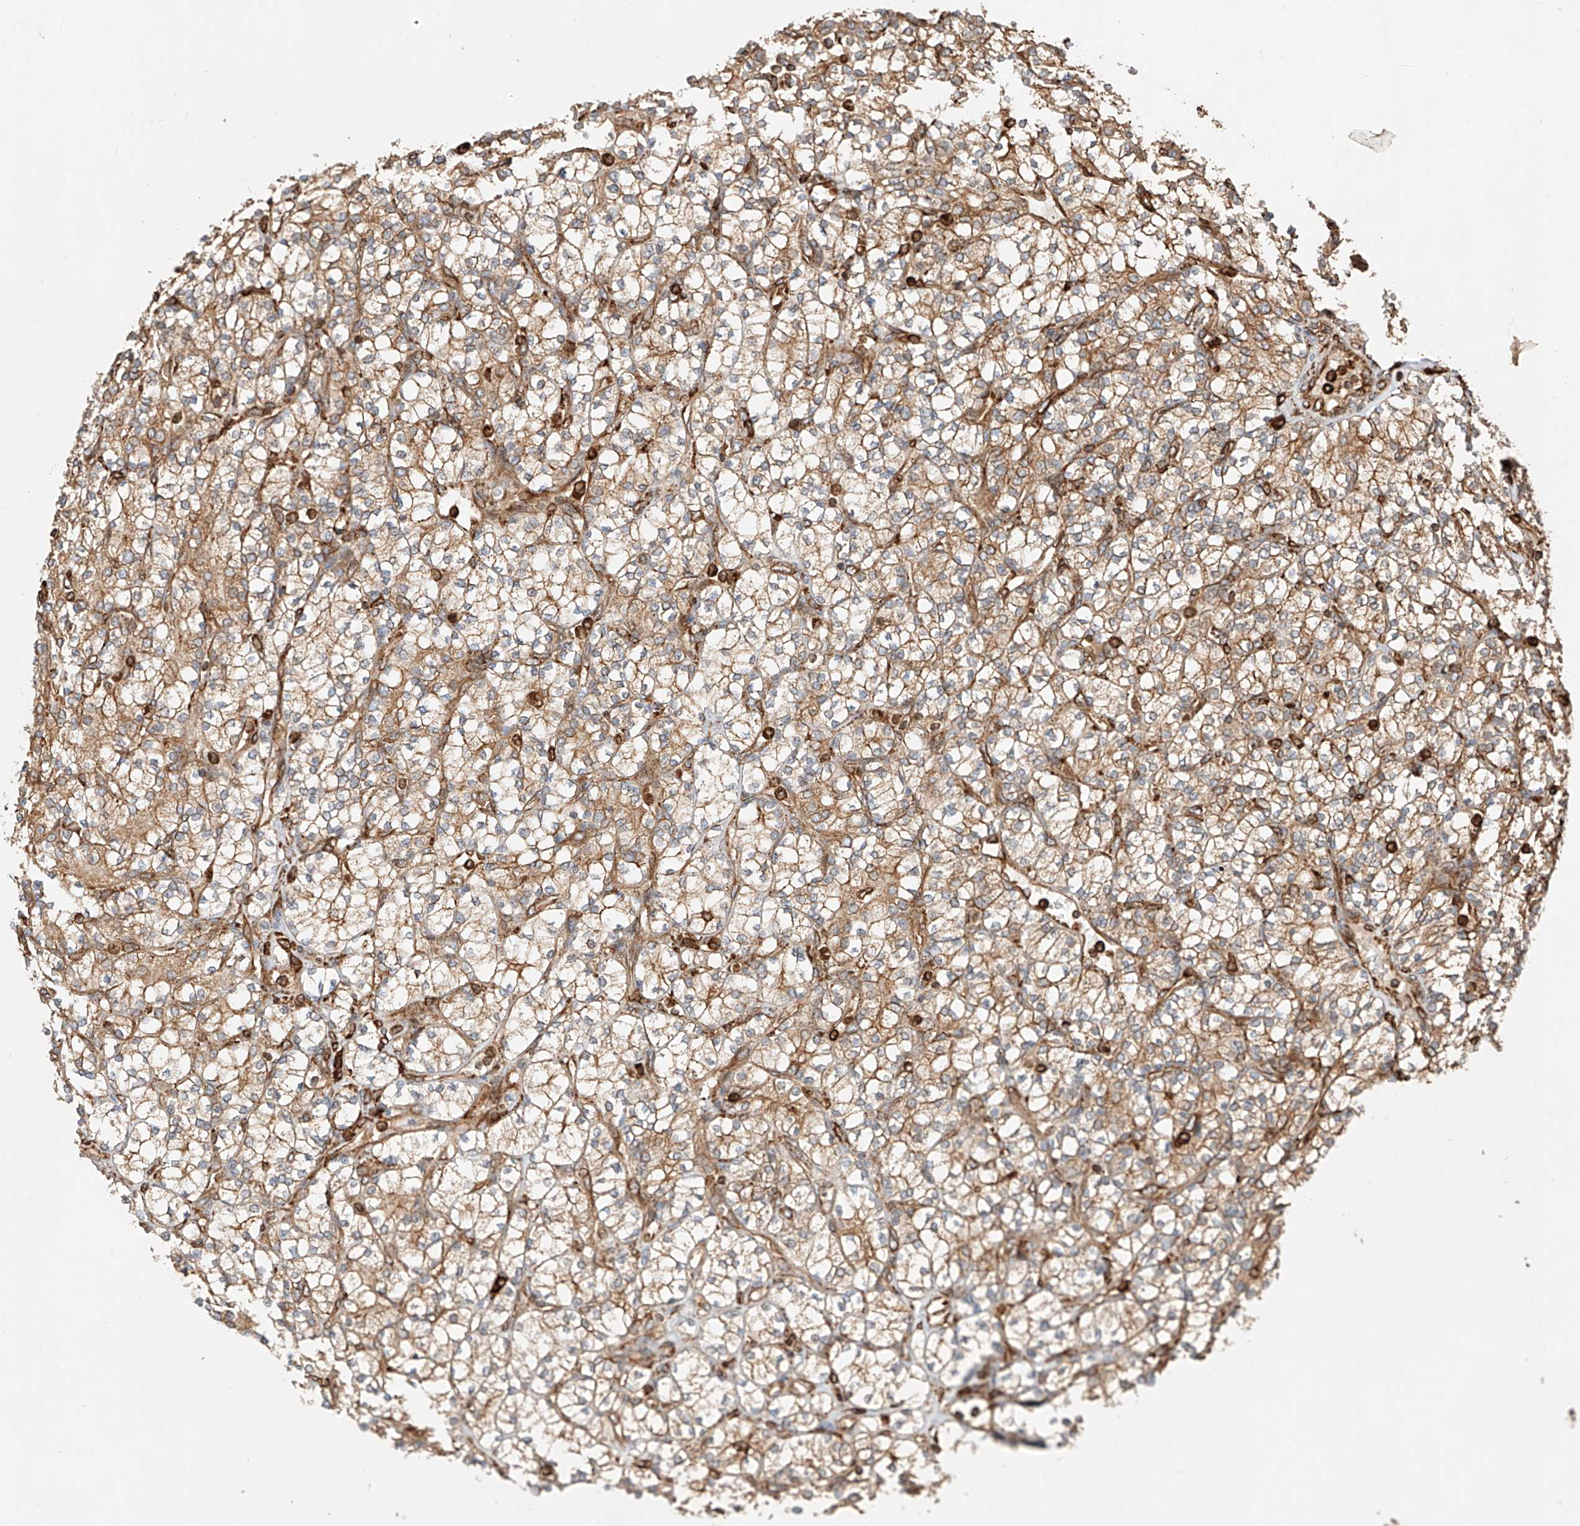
{"staining": {"intensity": "moderate", "quantity": ">75%", "location": "cytoplasmic/membranous"}, "tissue": "renal cancer", "cell_type": "Tumor cells", "image_type": "cancer", "snomed": [{"axis": "morphology", "description": "Adenocarcinoma, NOS"}, {"axis": "topography", "description": "Kidney"}], "caption": "Immunohistochemistry of human adenocarcinoma (renal) exhibits medium levels of moderate cytoplasmic/membranous staining in approximately >75% of tumor cells.", "gene": "ZNF84", "patient": {"sex": "male", "age": 77}}